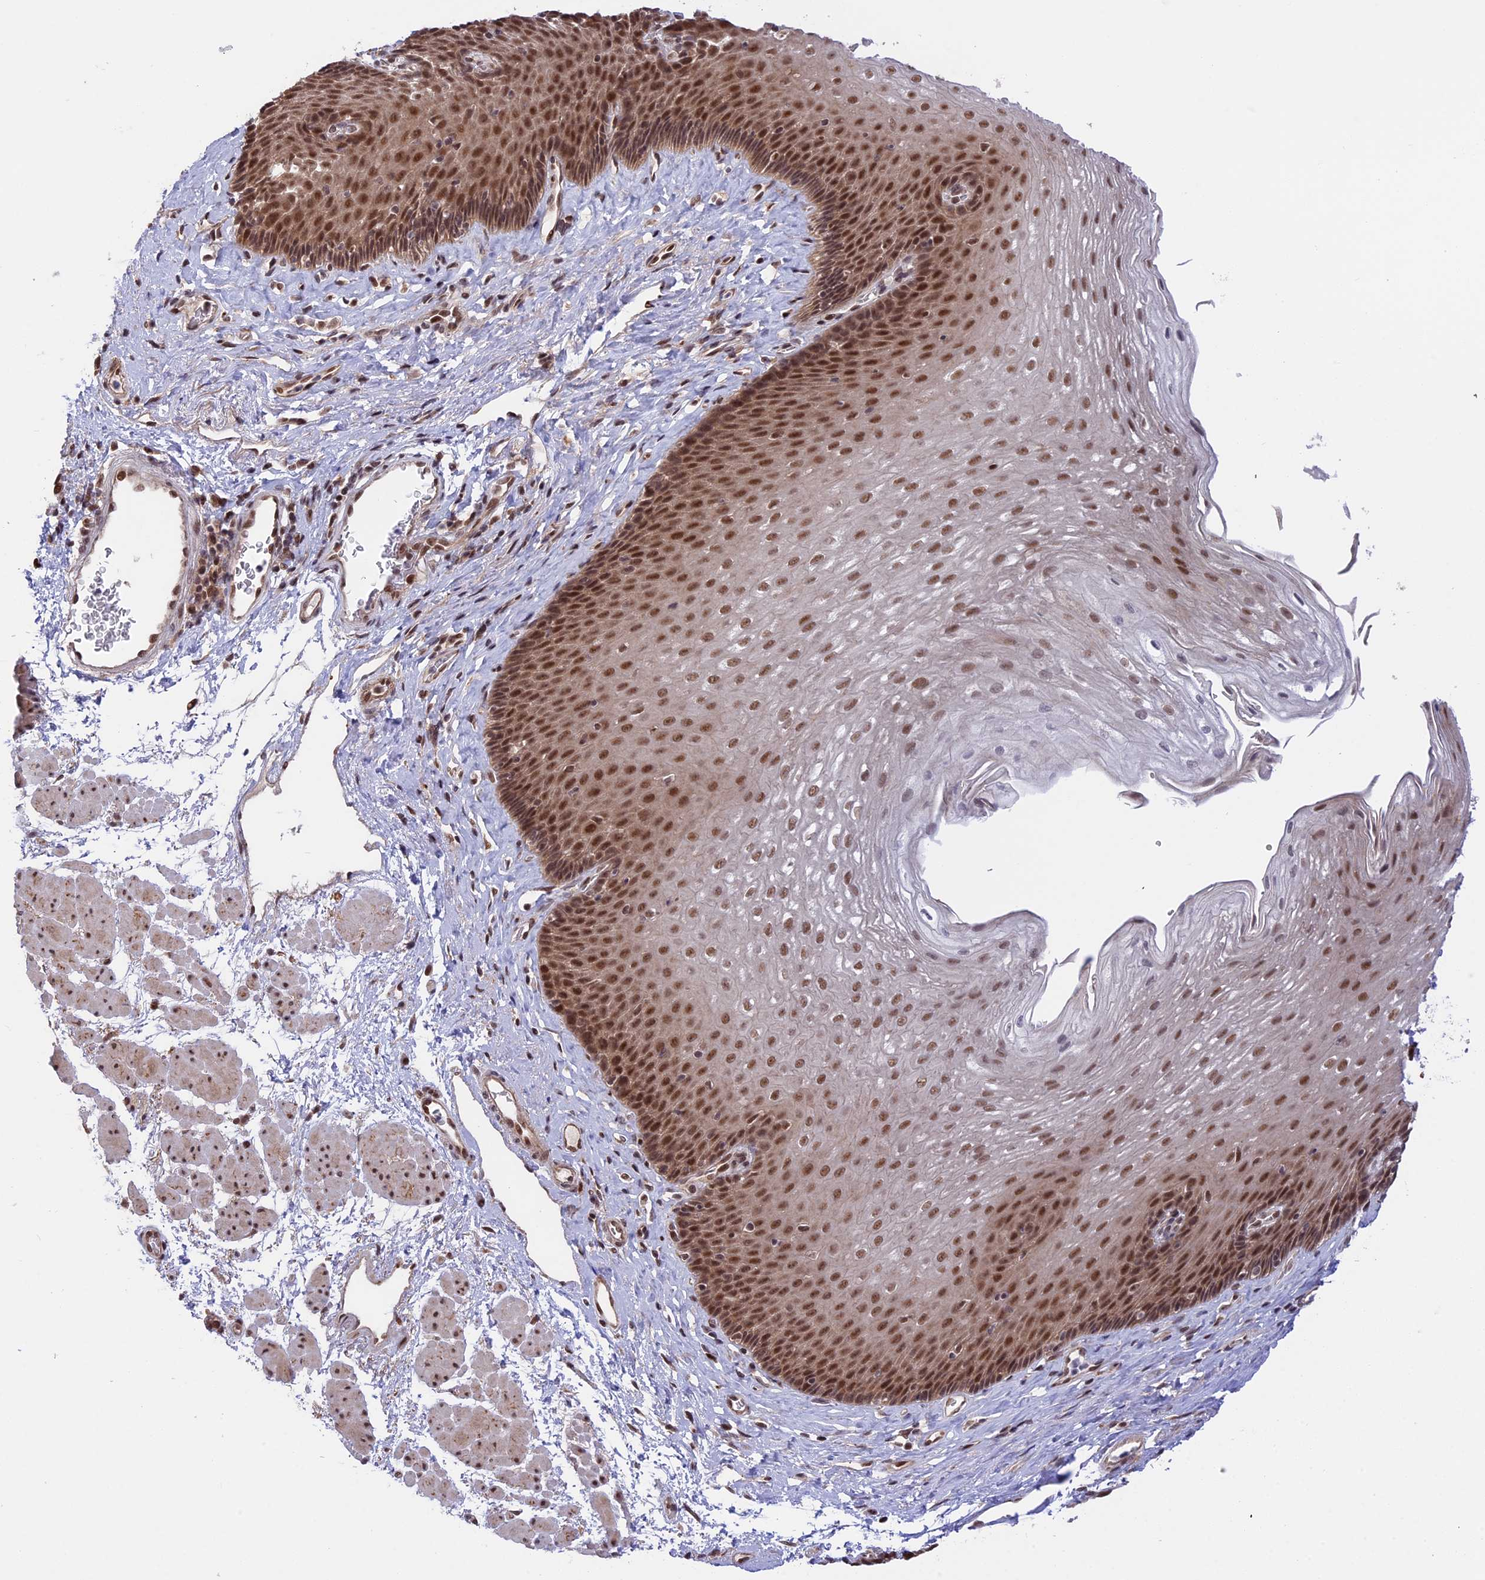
{"staining": {"intensity": "strong", "quantity": "25%-75%", "location": "nuclear"}, "tissue": "esophagus", "cell_type": "Squamous epithelial cells", "image_type": "normal", "snomed": [{"axis": "morphology", "description": "Normal tissue, NOS"}, {"axis": "topography", "description": "Esophagus"}], "caption": "IHC of normal human esophagus displays high levels of strong nuclear staining in approximately 25%-75% of squamous epithelial cells.", "gene": "POLR2C", "patient": {"sex": "female", "age": 66}}